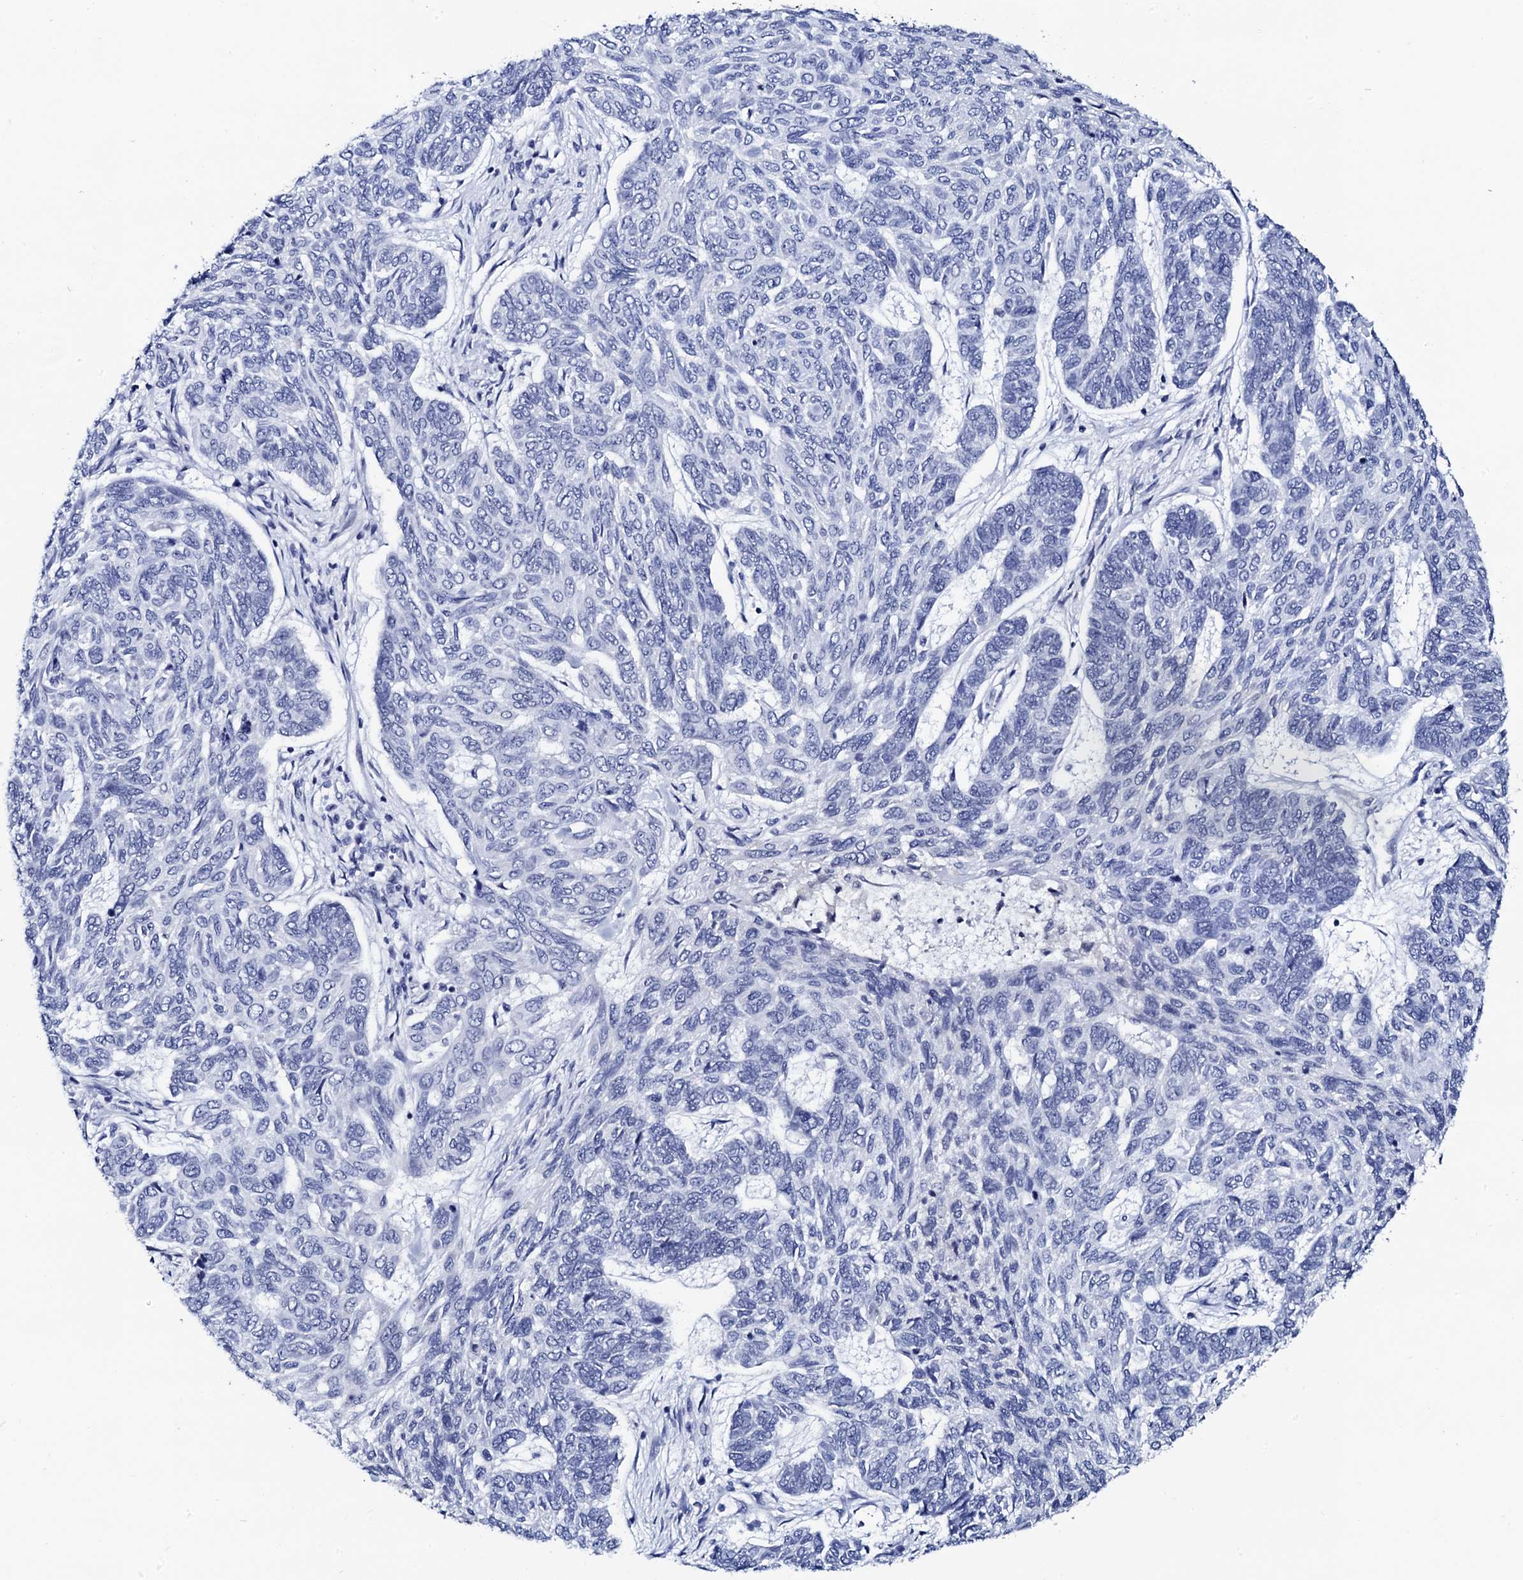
{"staining": {"intensity": "negative", "quantity": "none", "location": "none"}, "tissue": "skin cancer", "cell_type": "Tumor cells", "image_type": "cancer", "snomed": [{"axis": "morphology", "description": "Basal cell carcinoma"}, {"axis": "topography", "description": "Skin"}], "caption": "Skin basal cell carcinoma stained for a protein using immunohistochemistry displays no positivity tumor cells.", "gene": "SPATA19", "patient": {"sex": "female", "age": 65}}